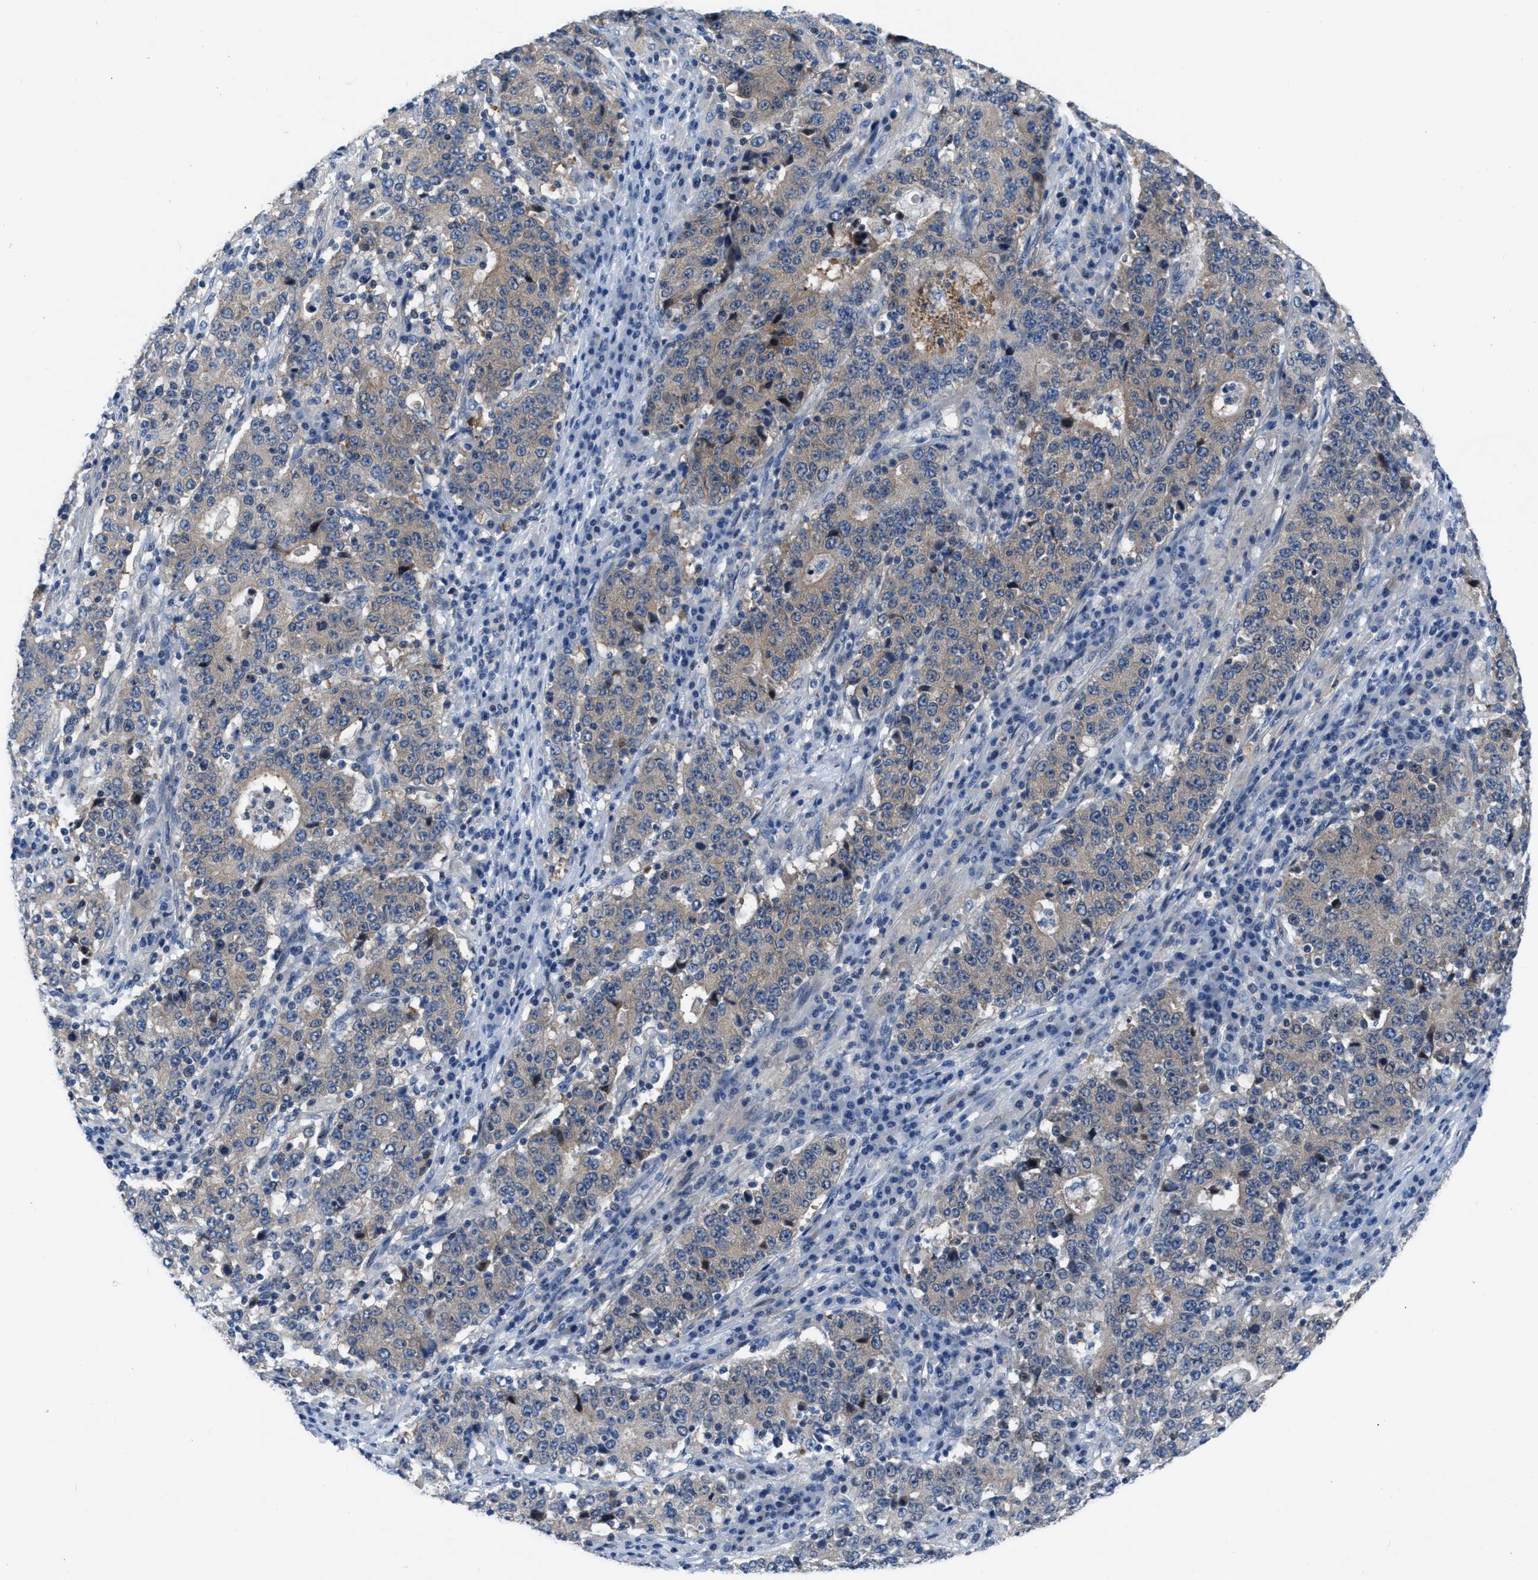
{"staining": {"intensity": "weak", "quantity": "<25%", "location": "cytoplasmic/membranous"}, "tissue": "stomach cancer", "cell_type": "Tumor cells", "image_type": "cancer", "snomed": [{"axis": "morphology", "description": "Adenocarcinoma, NOS"}, {"axis": "topography", "description": "Stomach"}], "caption": "Stomach adenocarcinoma stained for a protein using immunohistochemistry (IHC) displays no expression tumor cells.", "gene": "PFKP", "patient": {"sex": "male", "age": 59}}